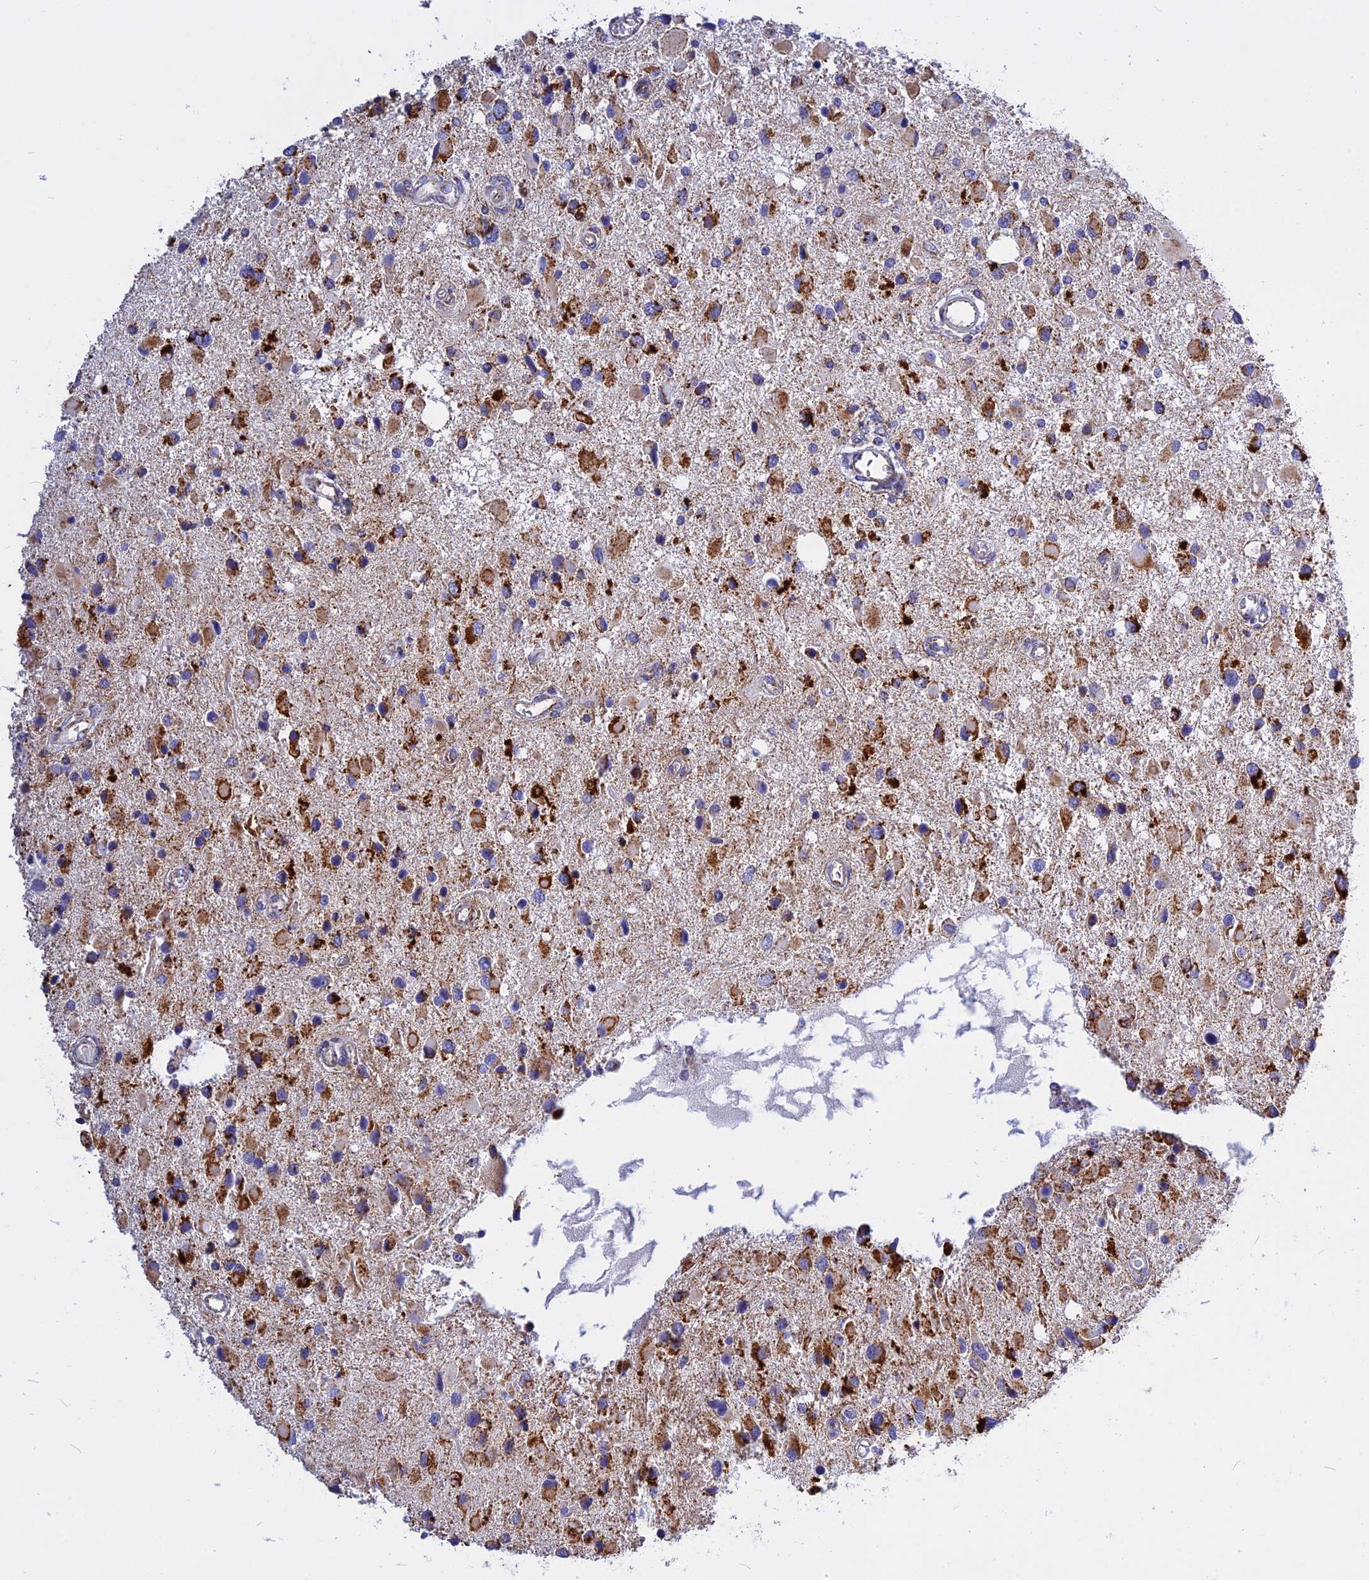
{"staining": {"intensity": "strong", "quantity": "25%-75%", "location": "cytoplasmic/membranous"}, "tissue": "glioma", "cell_type": "Tumor cells", "image_type": "cancer", "snomed": [{"axis": "morphology", "description": "Glioma, malignant, High grade"}, {"axis": "topography", "description": "Brain"}], "caption": "Human glioma stained with a brown dye demonstrates strong cytoplasmic/membranous positive positivity in about 25%-75% of tumor cells.", "gene": "VDAC2", "patient": {"sex": "male", "age": 53}}